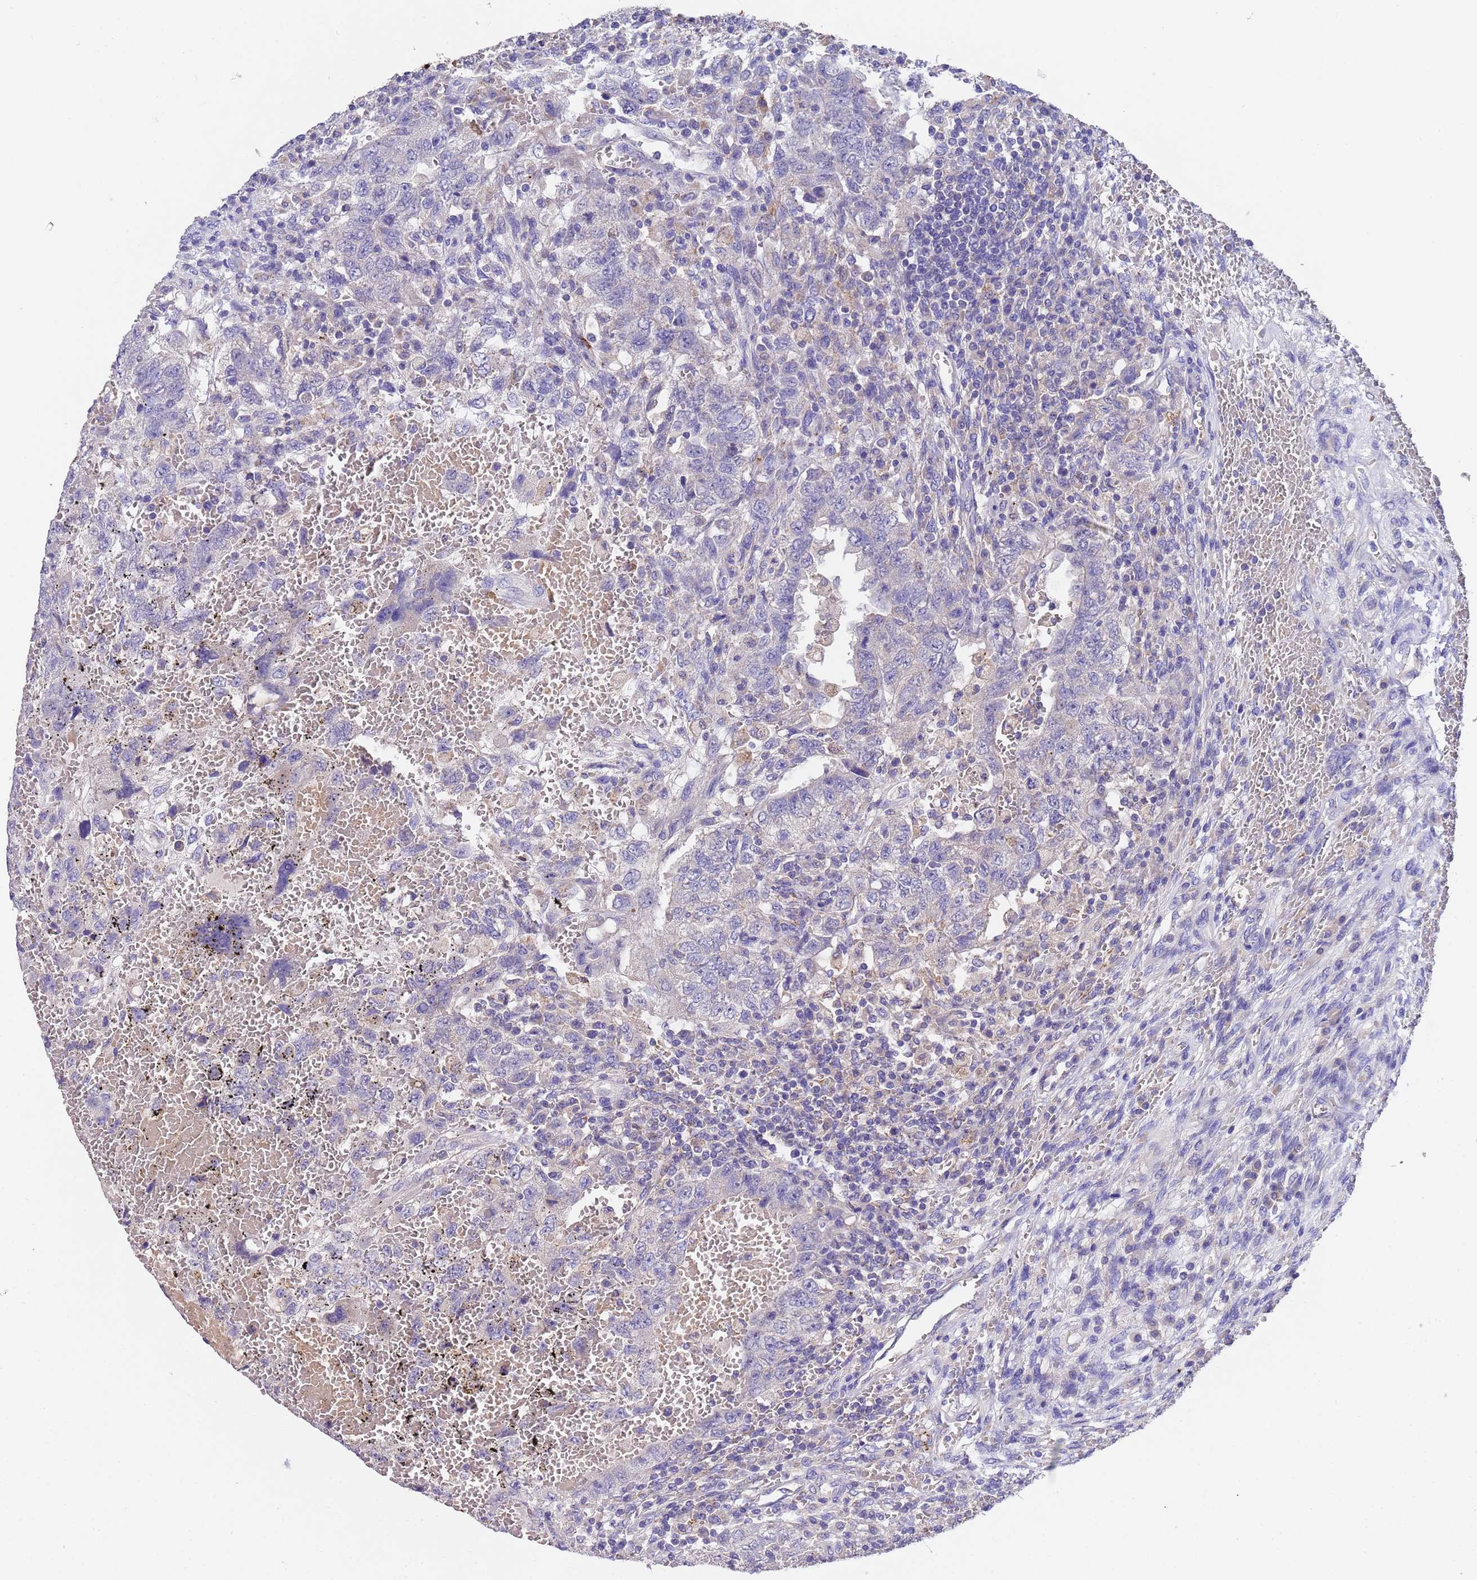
{"staining": {"intensity": "negative", "quantity": "none", "location": "none"}, "tissue": "testis cancer", "cell_type": "Tumor cells", "image_type": "cancer", "snomed": [{"axis": "morphology", "description": "Carcinoma, Embryonal, NOS"}, {"axis": "topography", "description": "Testis"}], "caption": "Histopathology image shows no significant protein staining in tumor cells of testis cancer (embryonal carcinoma).", "gene": "SLC24A3", "patient": {"sex": "male", "age": 26}}